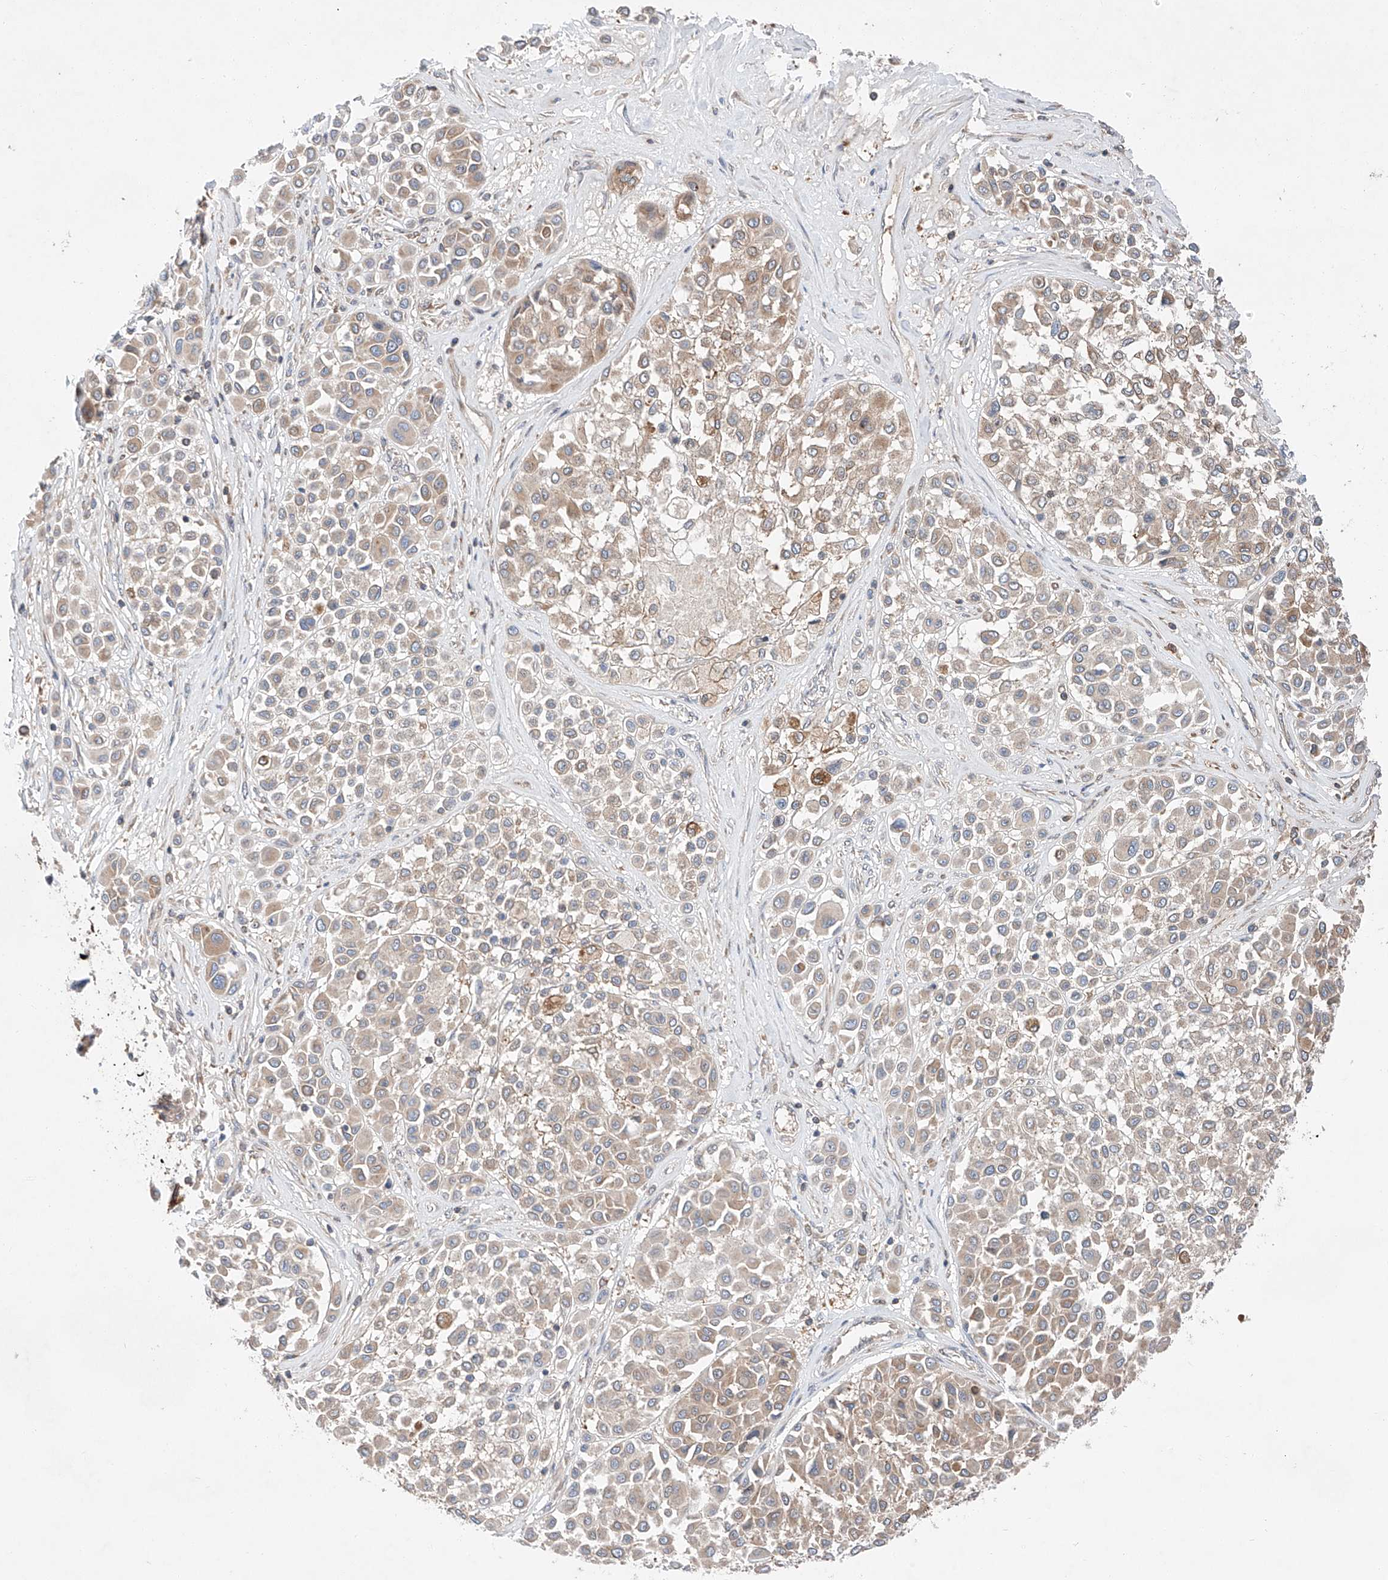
{"staining": {"intensity": "weak", "quantity": ">75%", "location": "cytoplasmic/membranous"}, "tissue": "melanoma", "cell_type": "Tumor cells", "image_type": "cancer", "snomed": [{"axis": "morphology", "description": "Malignant melanoma, Metastatic site"}, {"axis": "topography", "description": "Soft tissue"}], "caption": "High-power microscopy captured an immunohistochemistry micrograph of melanoma, revealing weak cytoplasmic/membranous expression in about >75% of tumor cells.", "gene": "RUSC1", "patient": {"sex": "male", "age": 41}}